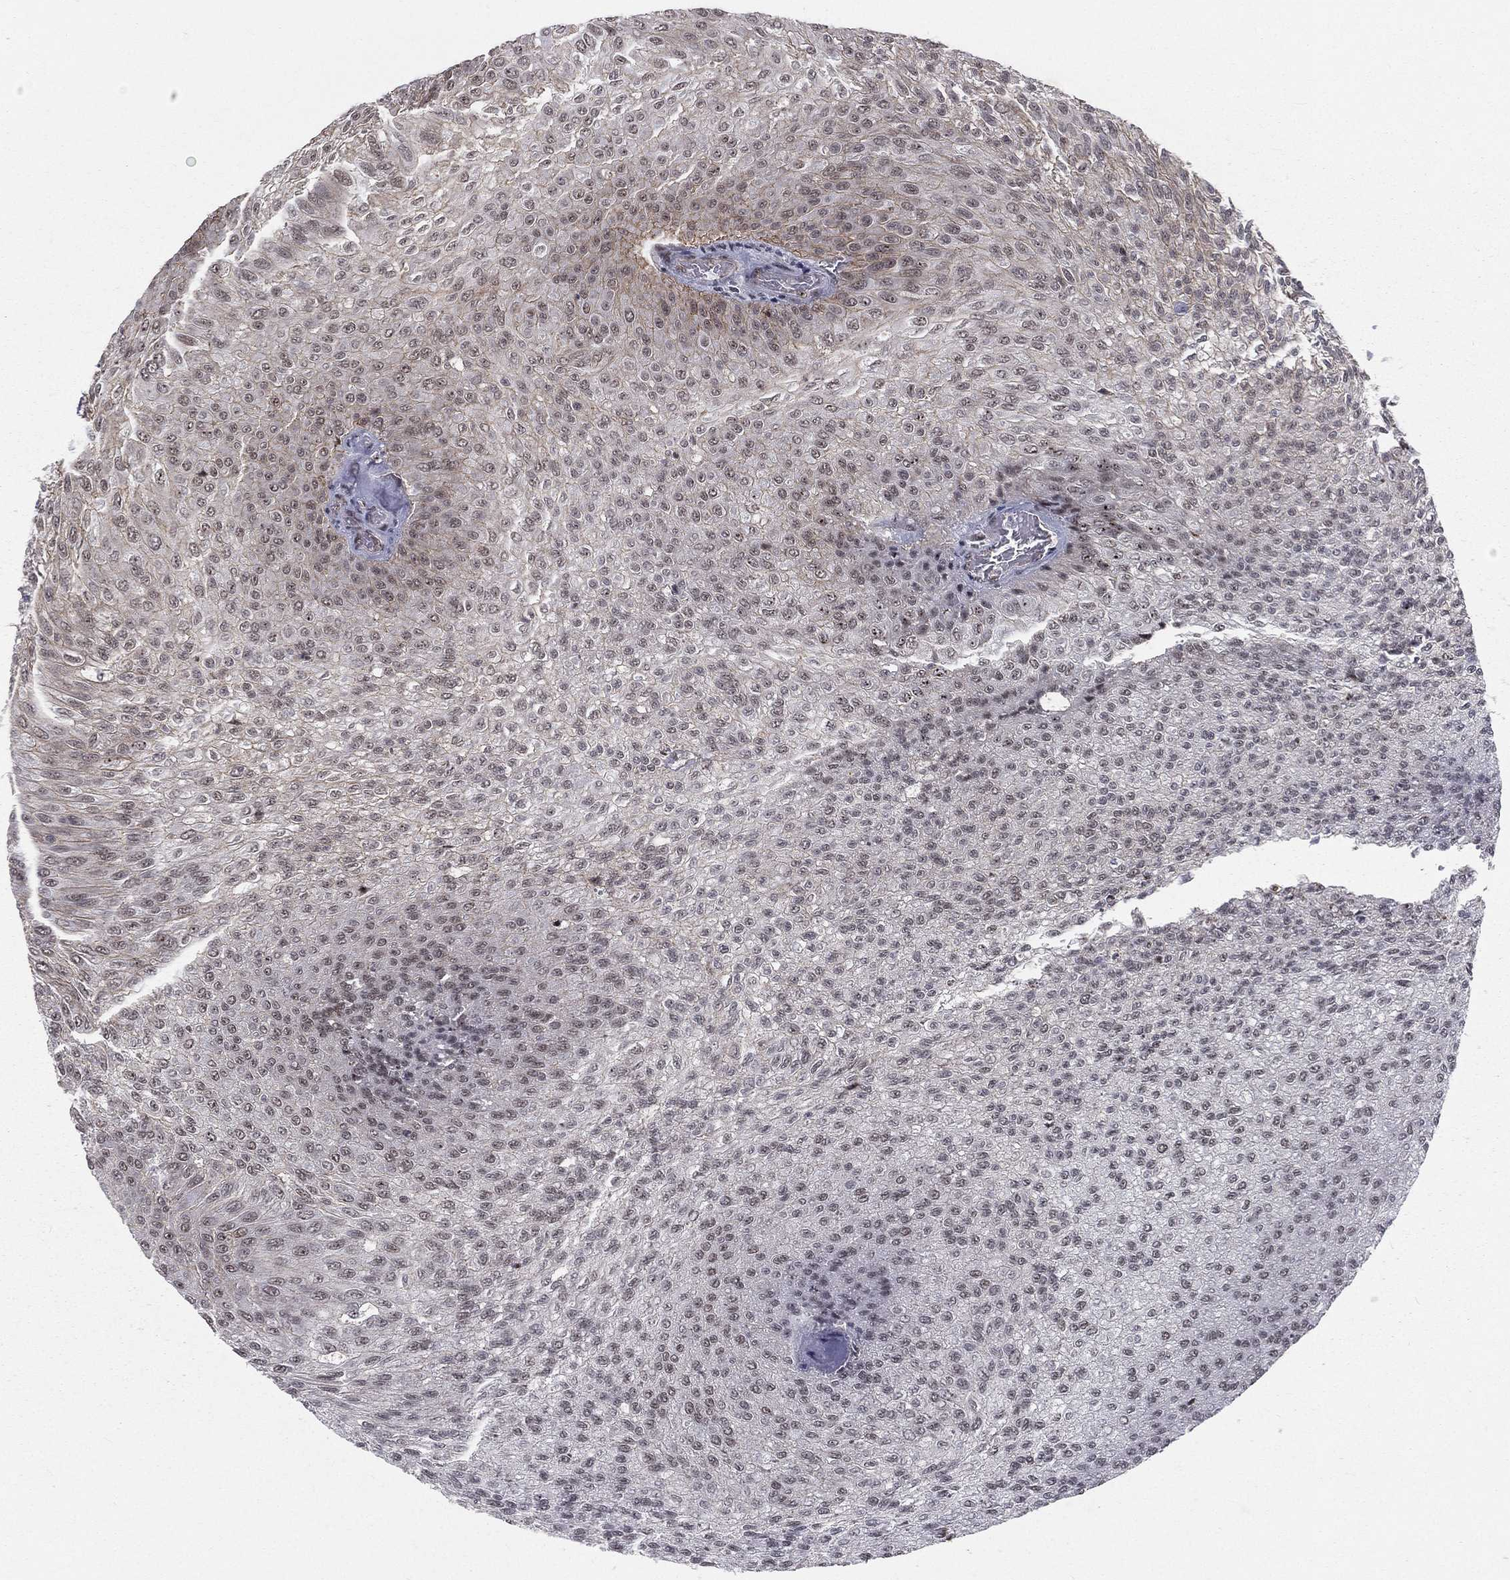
{"staining": {"intensity": "weak", "quantity": "<25%", "location": "cytoplasmic/membranous"}, "tissue": "urothelial cancer", "cell_type": "Tumor cells", "image_type": "cancer", "snomed": [{"axis": "morphology", "description": "Urothelial carcinoma, Low grade"}, {"axis": "topography", "description": "Ureter, NOS"}, {"axis": "topography", "description": "Urinary bladder"}], "caption": "DAB immunohistochemical staining of urothelial cancer reveals no significant expression in tumor cells.", "gene": "MORC2", "patient": {"sex": "male", "age": 78}}